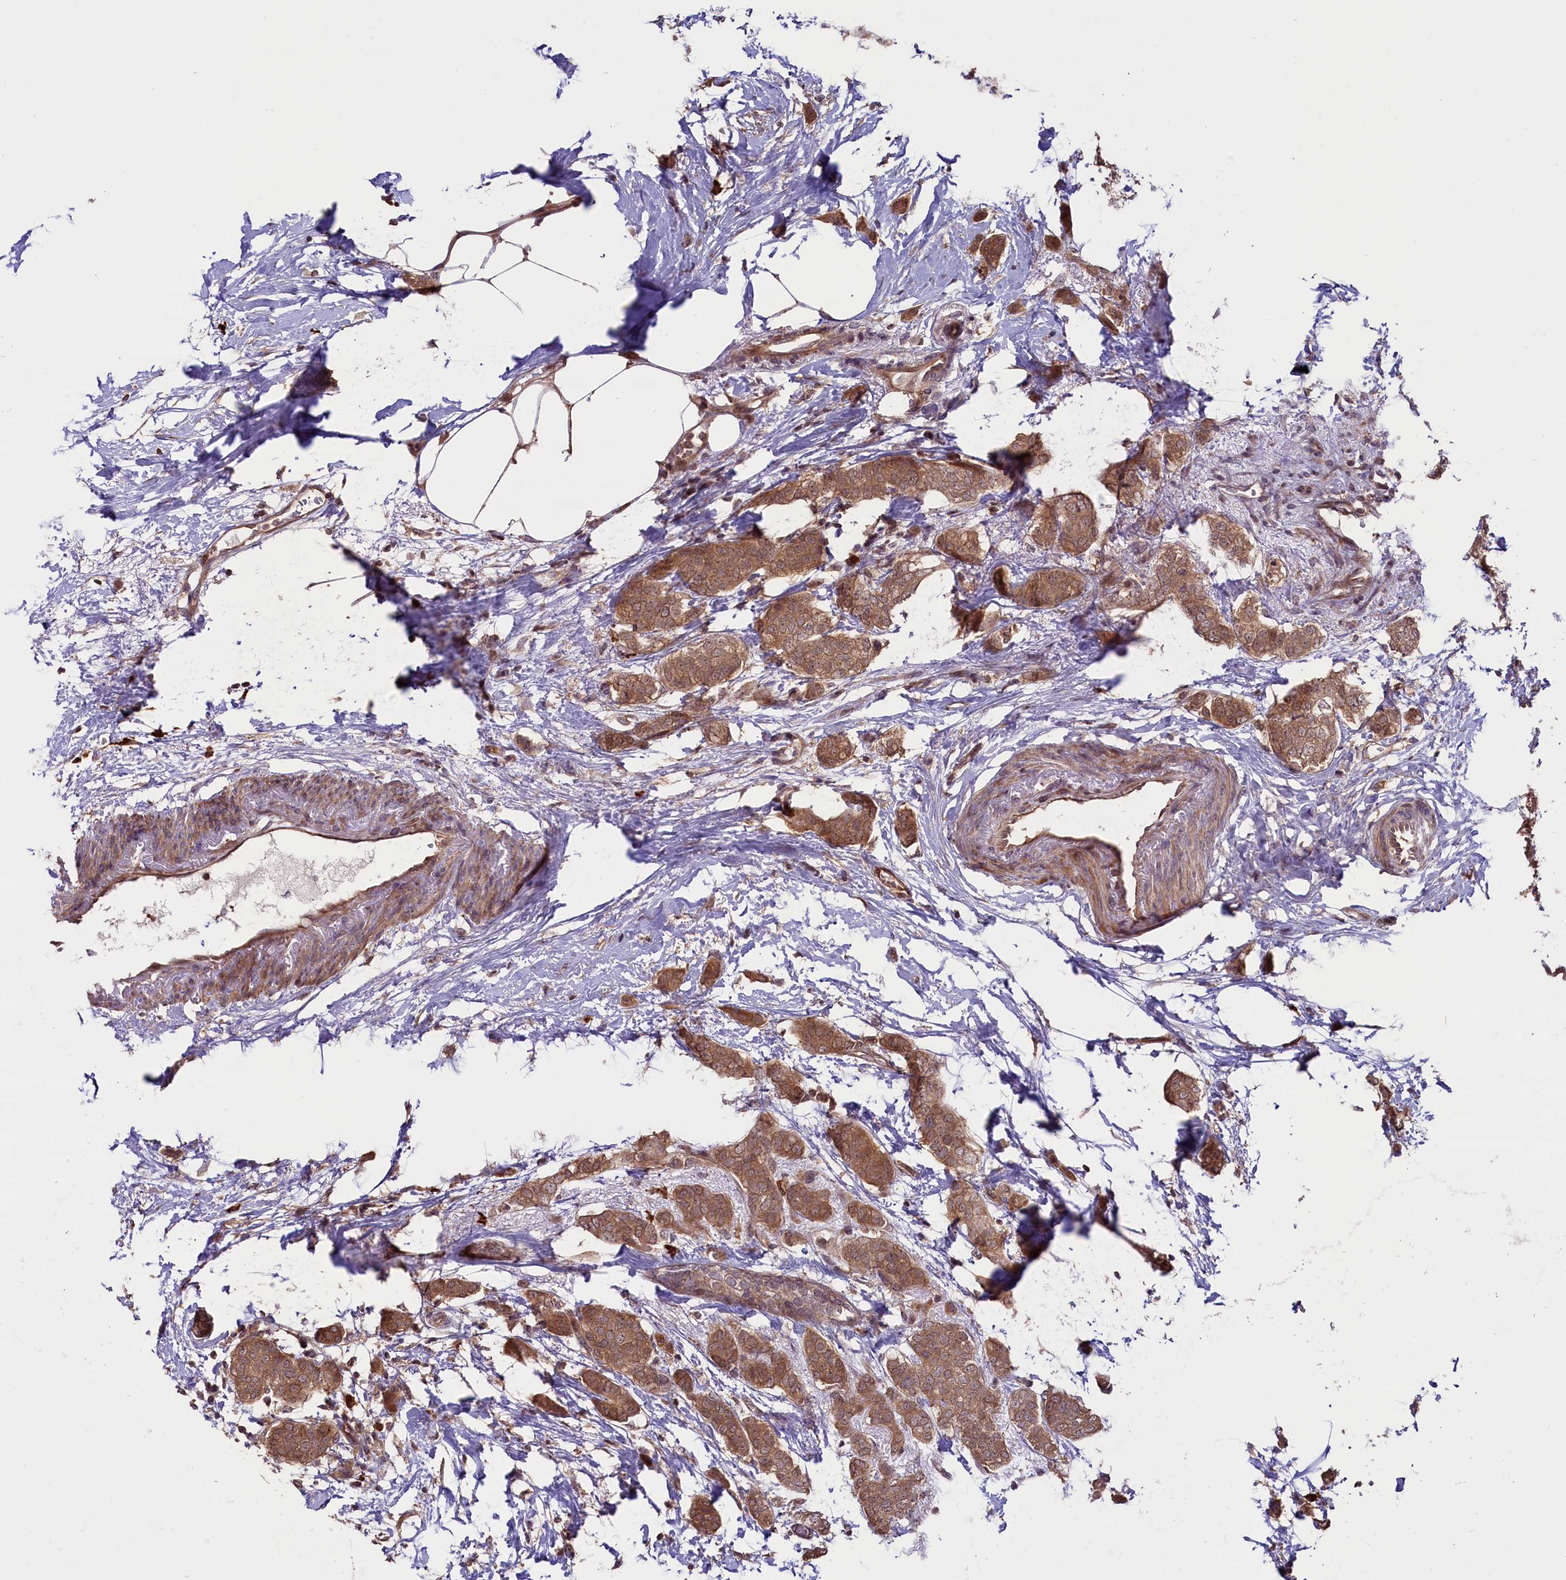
{"staining": {"intensity": "moderate", "quantity": ">75%", "location": "cytoplasmic/membranous,nuclear"}, "tissue": "breast cancer", "cell_type": "Tumor cells", "image_type": "cancer", "snomed": [{"axis": "morphology", "description": "Duct carcinoma"}, {"axis": "topography", "description": "Breast"}], "caption": "Immunohistochemical staining of breast invasive ductal carcinoma shows moderate cytoplasmic/membranous and nuclear protein expression in about >75% of tumor cells.", "gene": "RIC8A", "patient": {"sex": "female", "age": 72}}